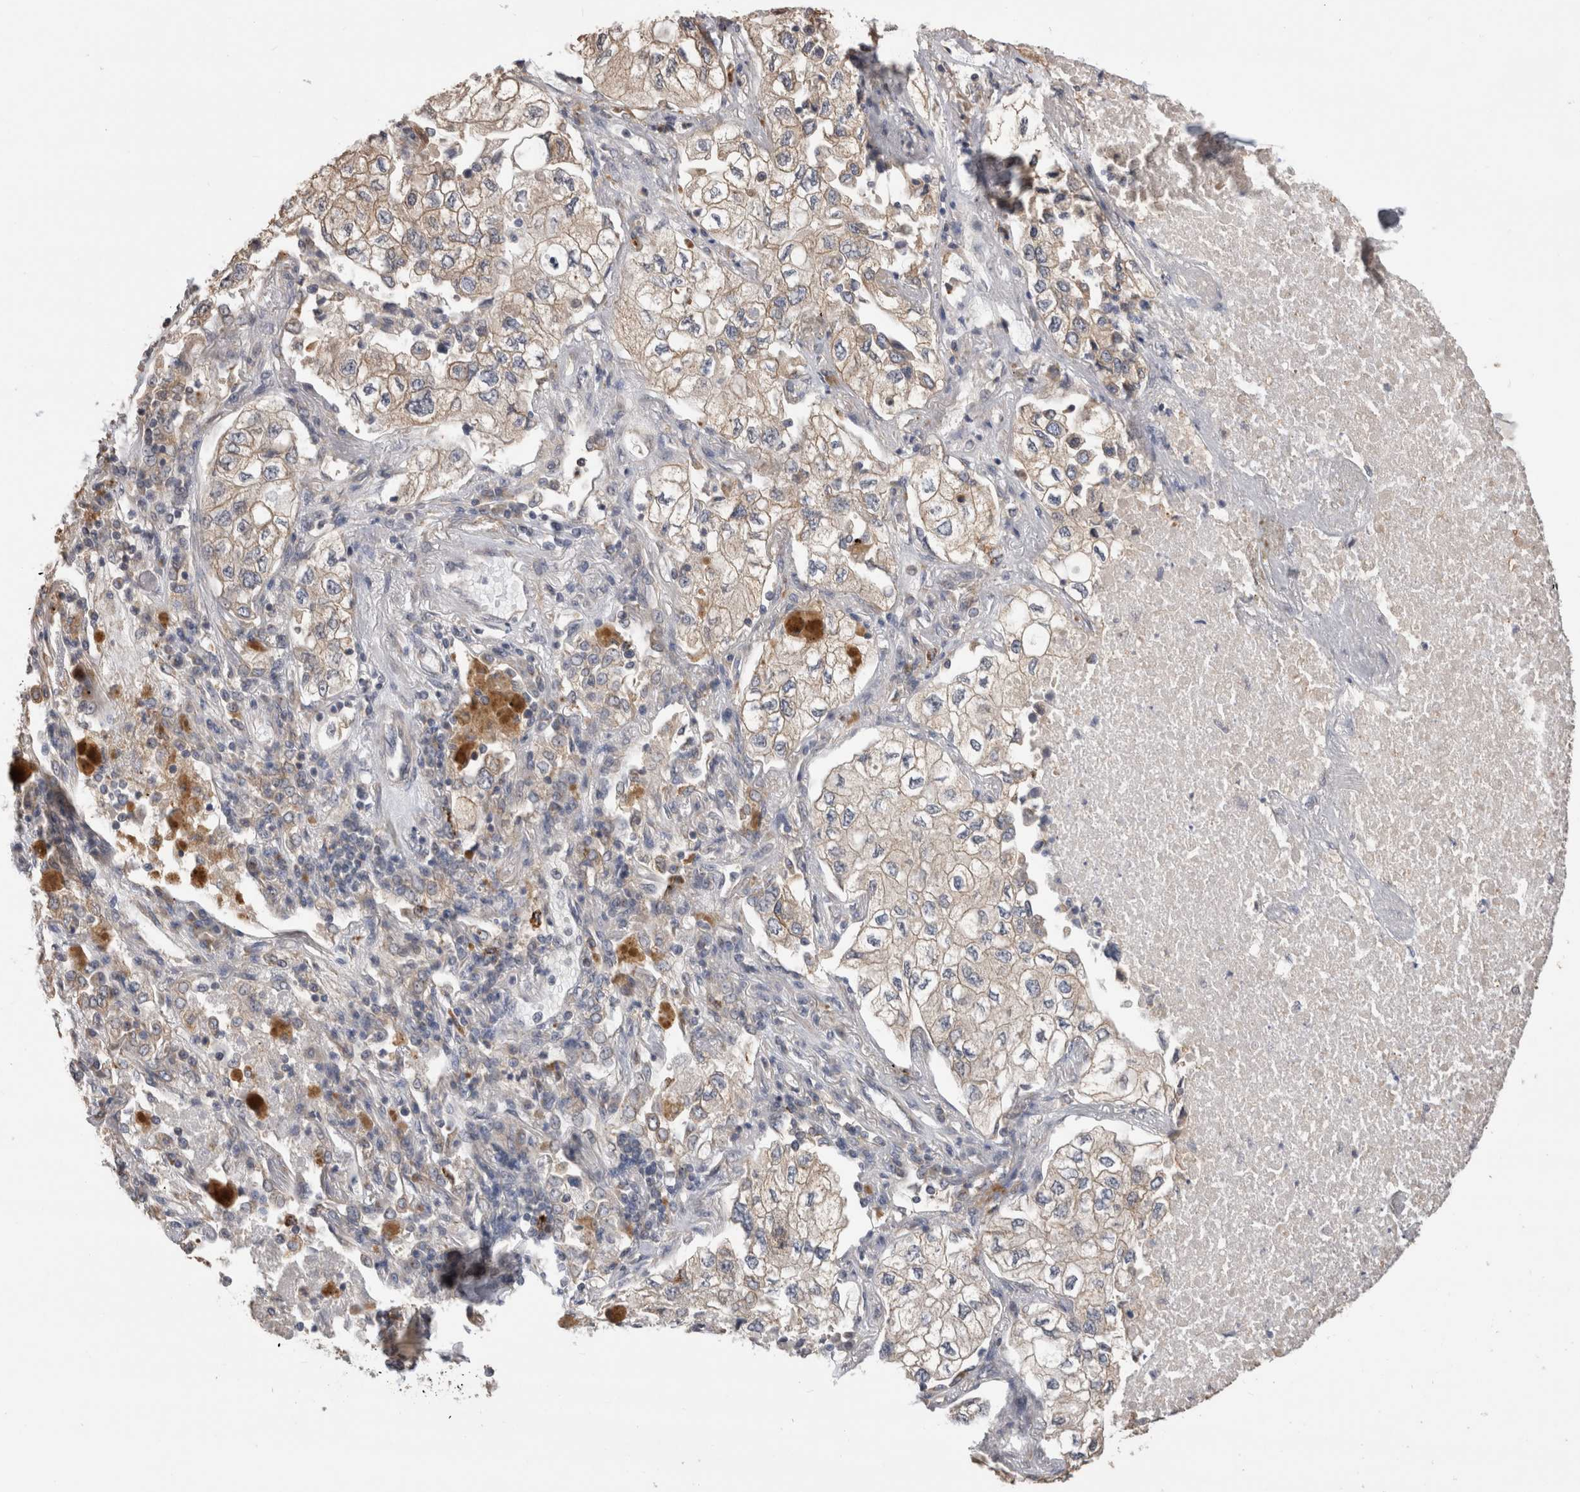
{"staining": {"intensity": "weak", "quantity": ">75%", "location": "cytoplasmic/membranous"}, "tissue": "lung cancer", "cell_type": "Tumor cells", "image_type": "cancer", "snomed": [{"axis": "morphology", "description": "Adenocarcinoma, NOS"}, {"axis": "topography", "description": "Lung"}], "caption": "The histopathology image exhibits a brown stain indicating the presence of a protein in the cytoplasmic/membranous of tumor cells in lung cancer. Using DAB (brown) and hematoxylin (blue) stains, captured at high magnification using brightfield microscopy.", "gene": "CLIP1", "patient": {"sex": "male", "age": 63}}